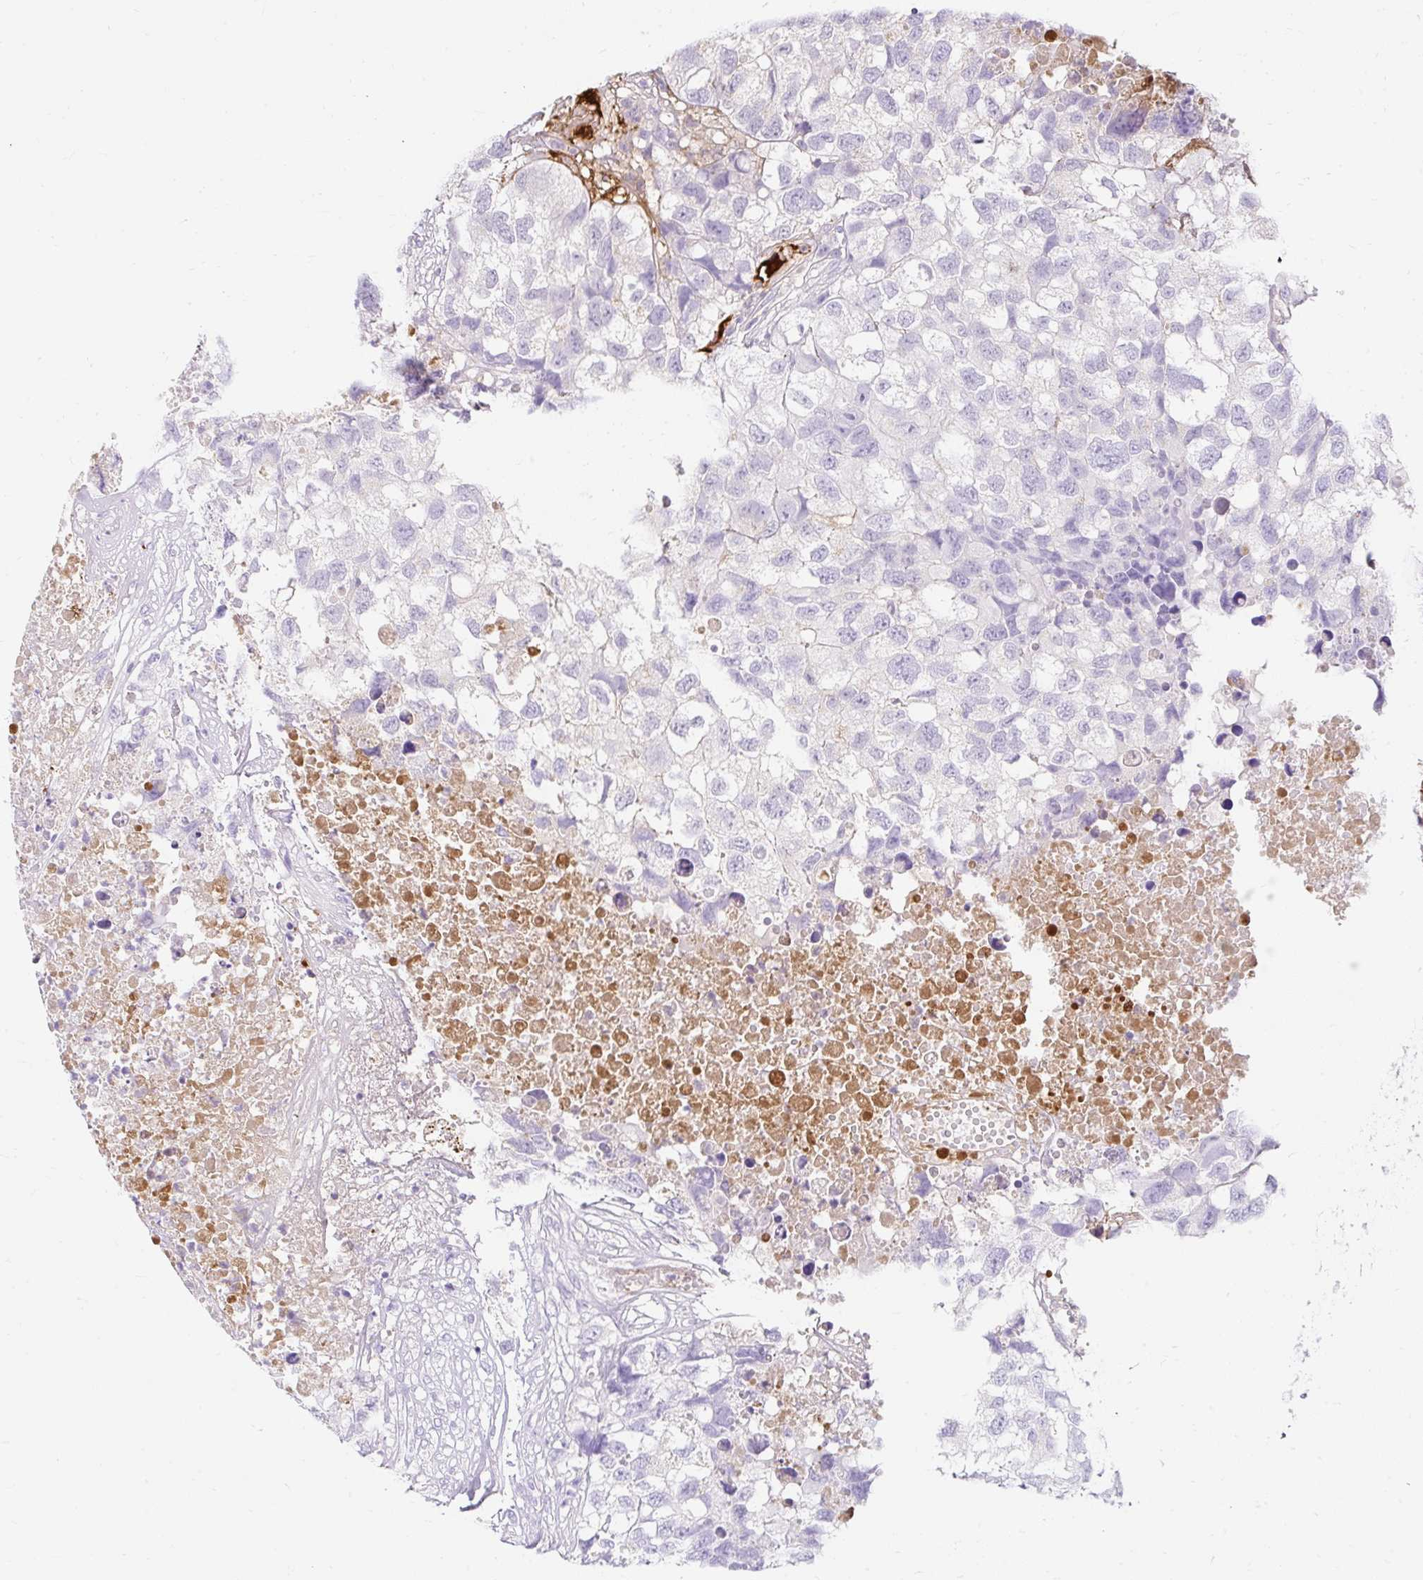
{"staining": {"intensity": "negative", "quantity": "none", "location": "none"}, "tissue": "testis cancer", "cell_type": "Tumor cells", "image_type": "cancer", "snomed": [{"axis": "morphology", "description": "Carcinoma, Embryonal, NOS"}, {"axis": "topography", "description": "Testis"}], "caption": "Tumor cells are negative for brown protein staining in testis embryonal carcinoma.", "gene": "APOC4-APOC2", "patient": {"sex": "male", "age": 83}}